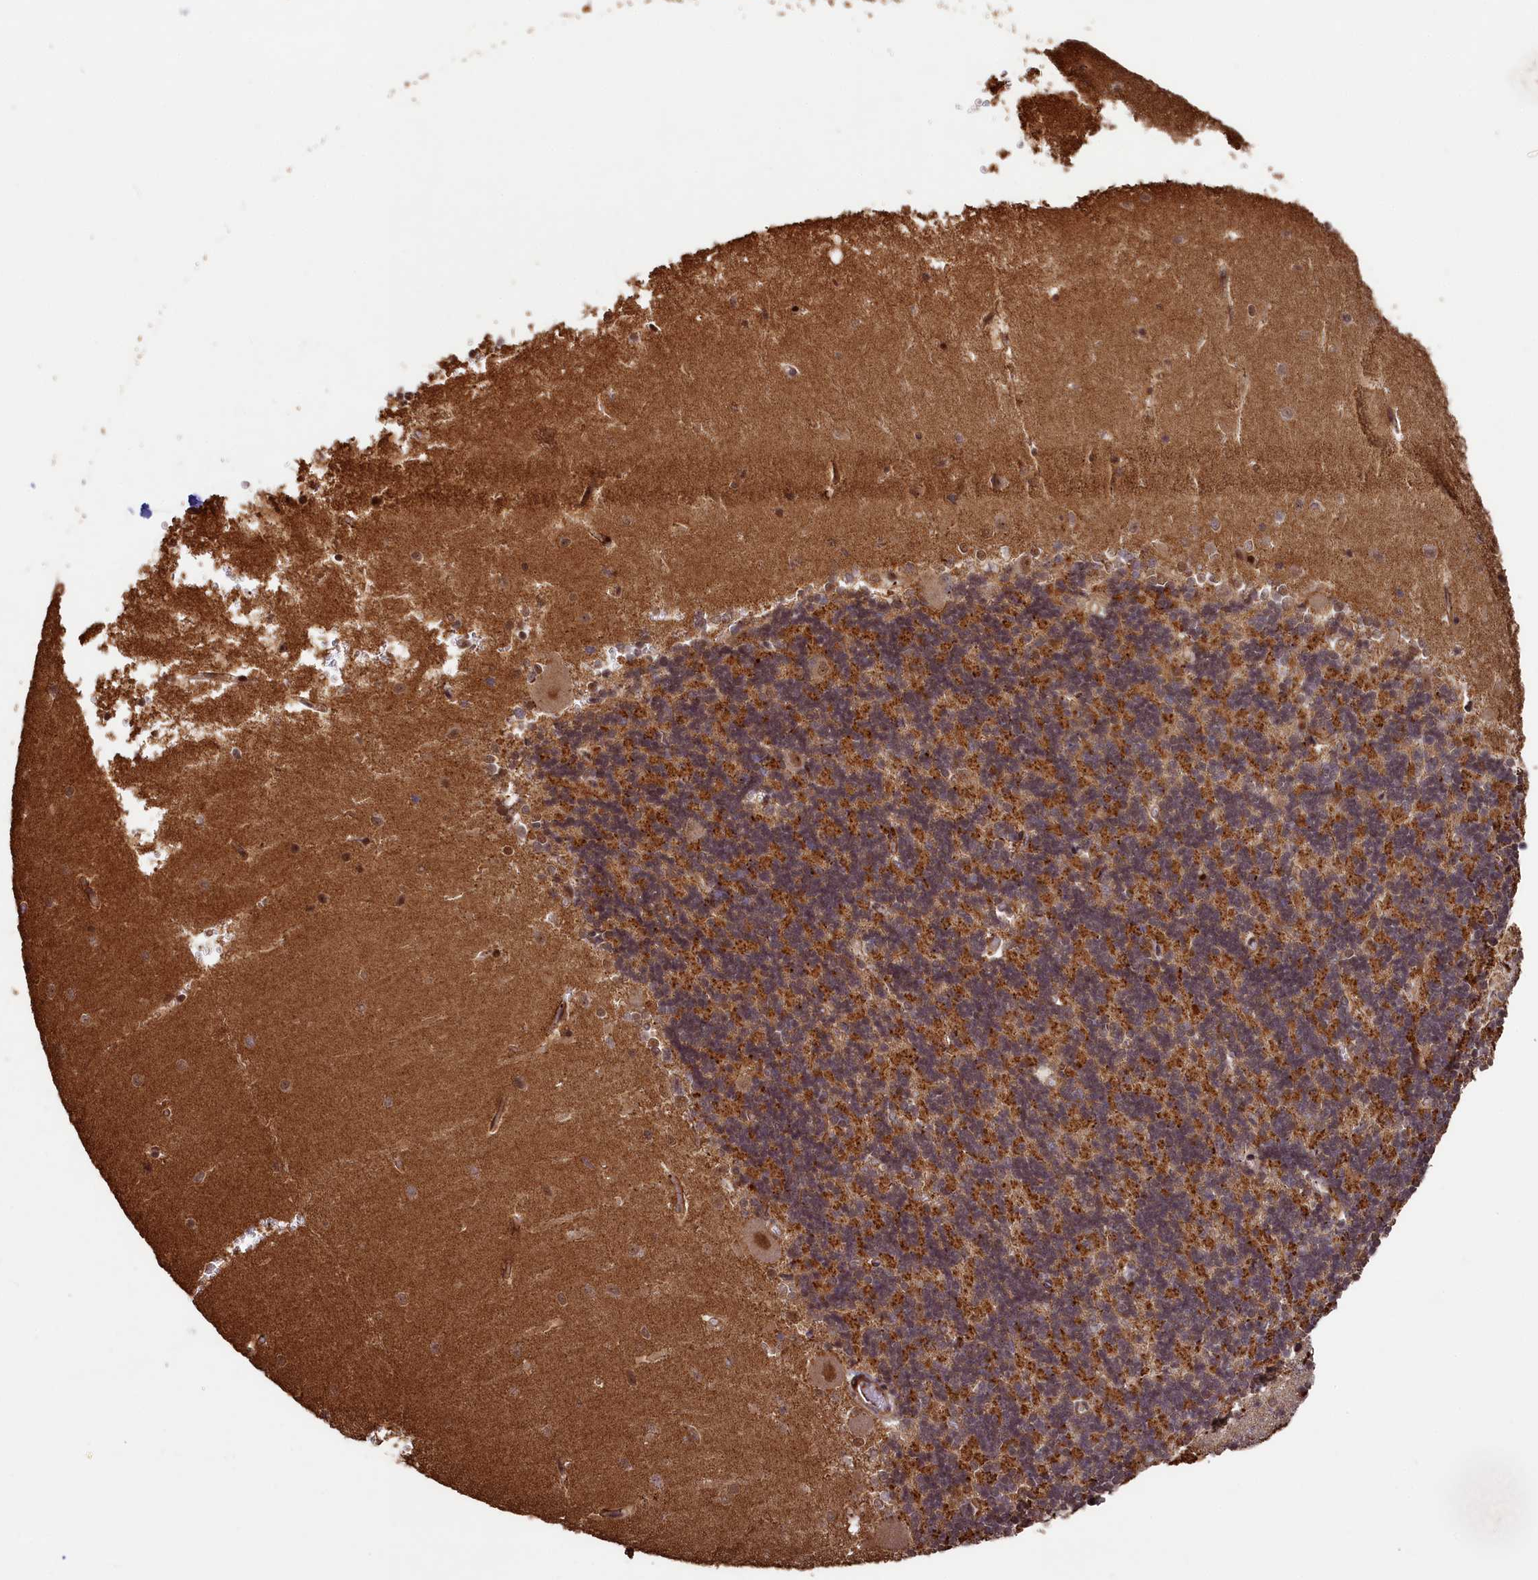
{"staining": {"intensity": "strong", "quantity": "25%-75%", "location": "cytoplasmic/membranous"}, "tissue": "cerebellum", "cell_type": "Cells in granular layer", "image_type": "normal", "snomed": [{"axis": "morphology", "description": "Normal tissue, NOS"}, {"axis": "topography", "description": "Cerebellum"}], "caption": "A histopathology image of cerebellum stained for a protein demonstrates strong cytoplasmic/membranous brown staining in cells in granular layer. The protein of interest is shown in brown color, while the nuclei are stained blue.", "gene": "SHPRH", "patient": {"sex": "male", "age": 37}}